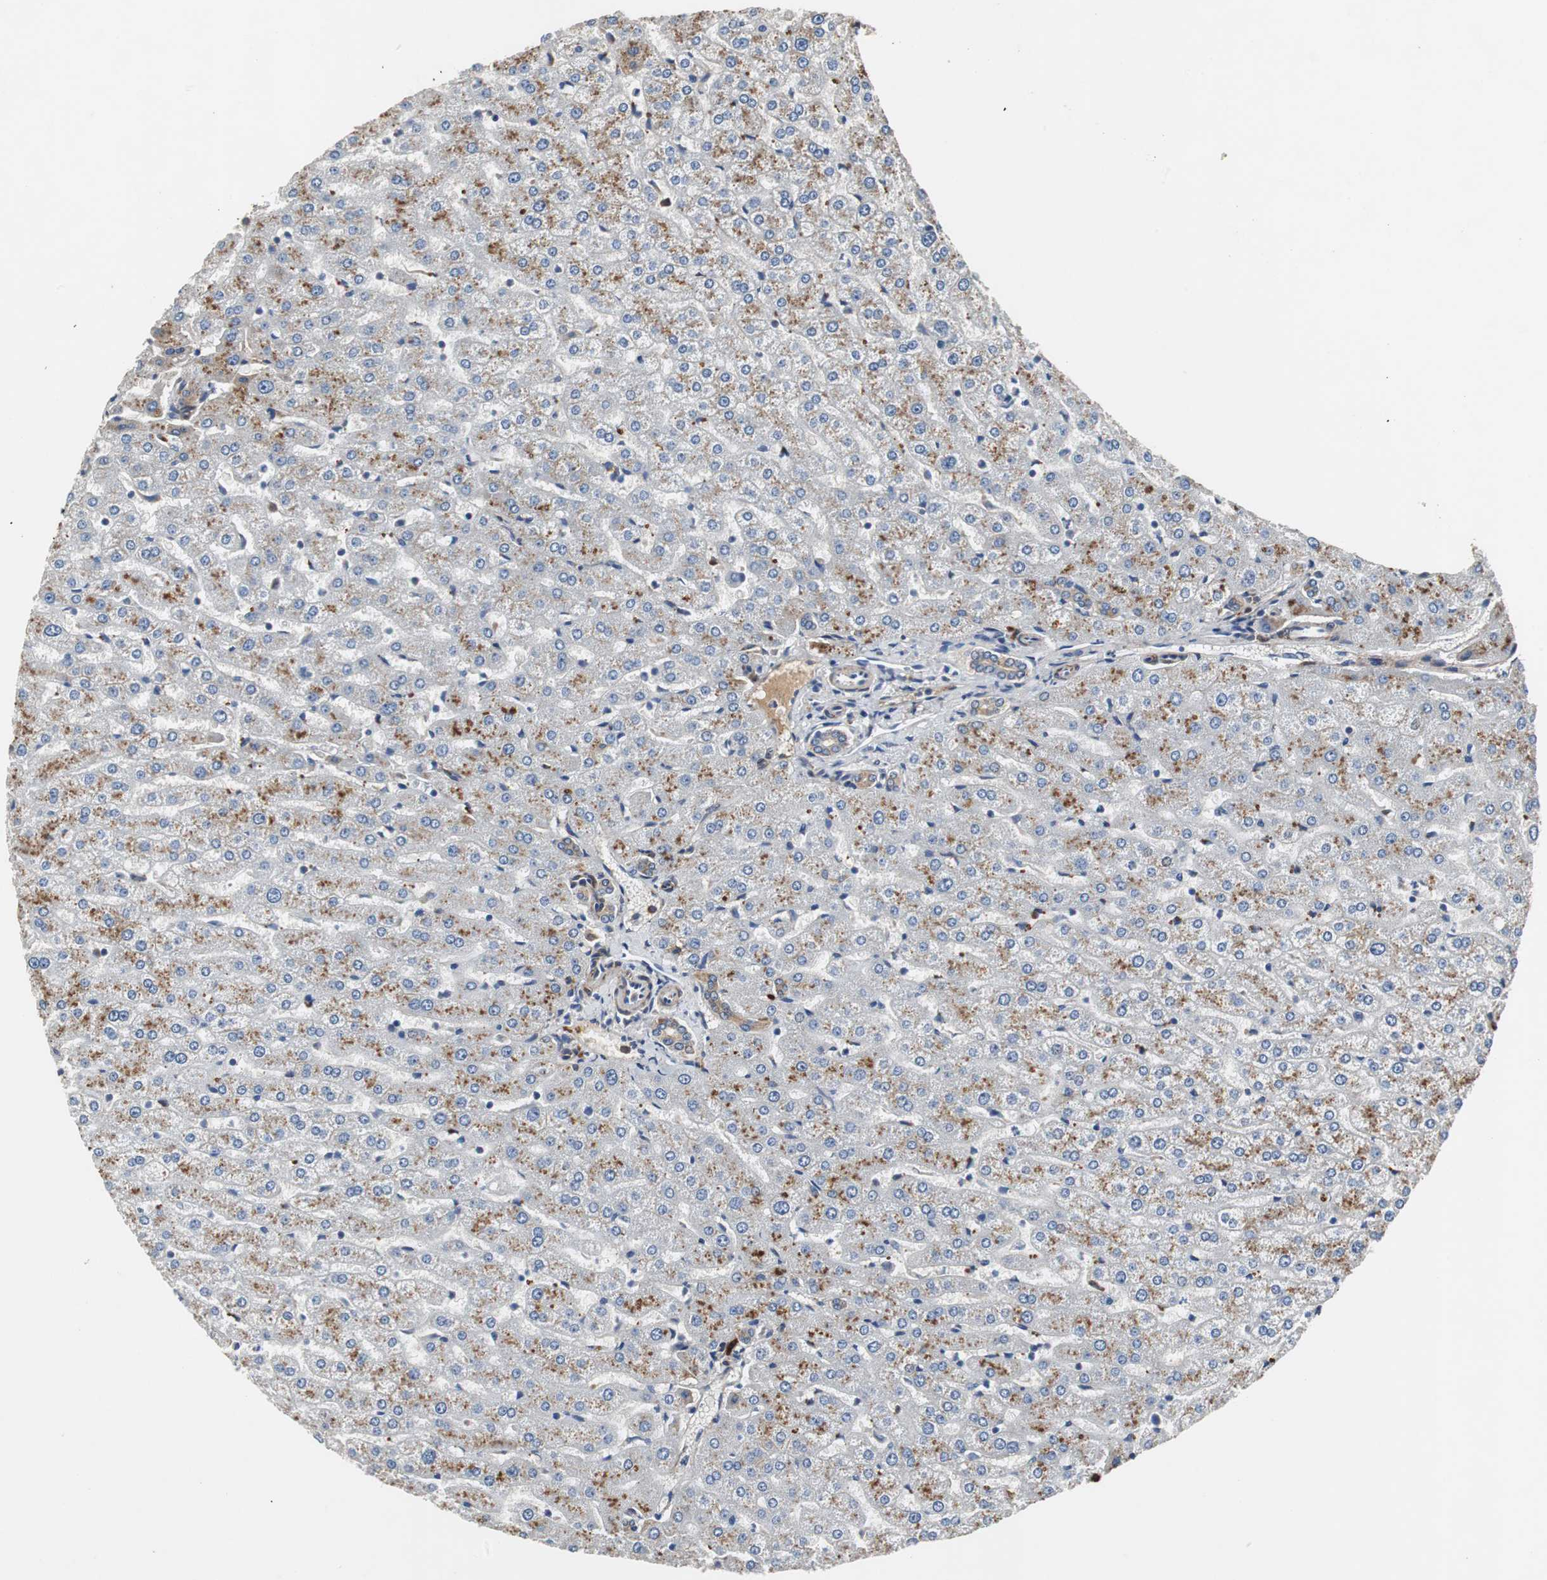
{"staining": {"intensity": "weak", "quantity": ">75%", "location": "cytoplasmic/membranous"}, "tissue": "liver", "cell_type": "Cholangiocytes", "image_type": "normal", "snomed": [{"axis": "morphology", "description": "Normal tissue, NOS"}, {"axis": "morphology", "description": "Fibrosis, NOS"}, {"axis": "topography", "description": "Liver"}], "caption": "Immunohistochemical staining of normal liver shows weak cytoplasmic/membranous protein staining in approximately >75% of cholangiocytes.", "gene": "SORT1", "patient": {"sex": "female", "age": 29}}